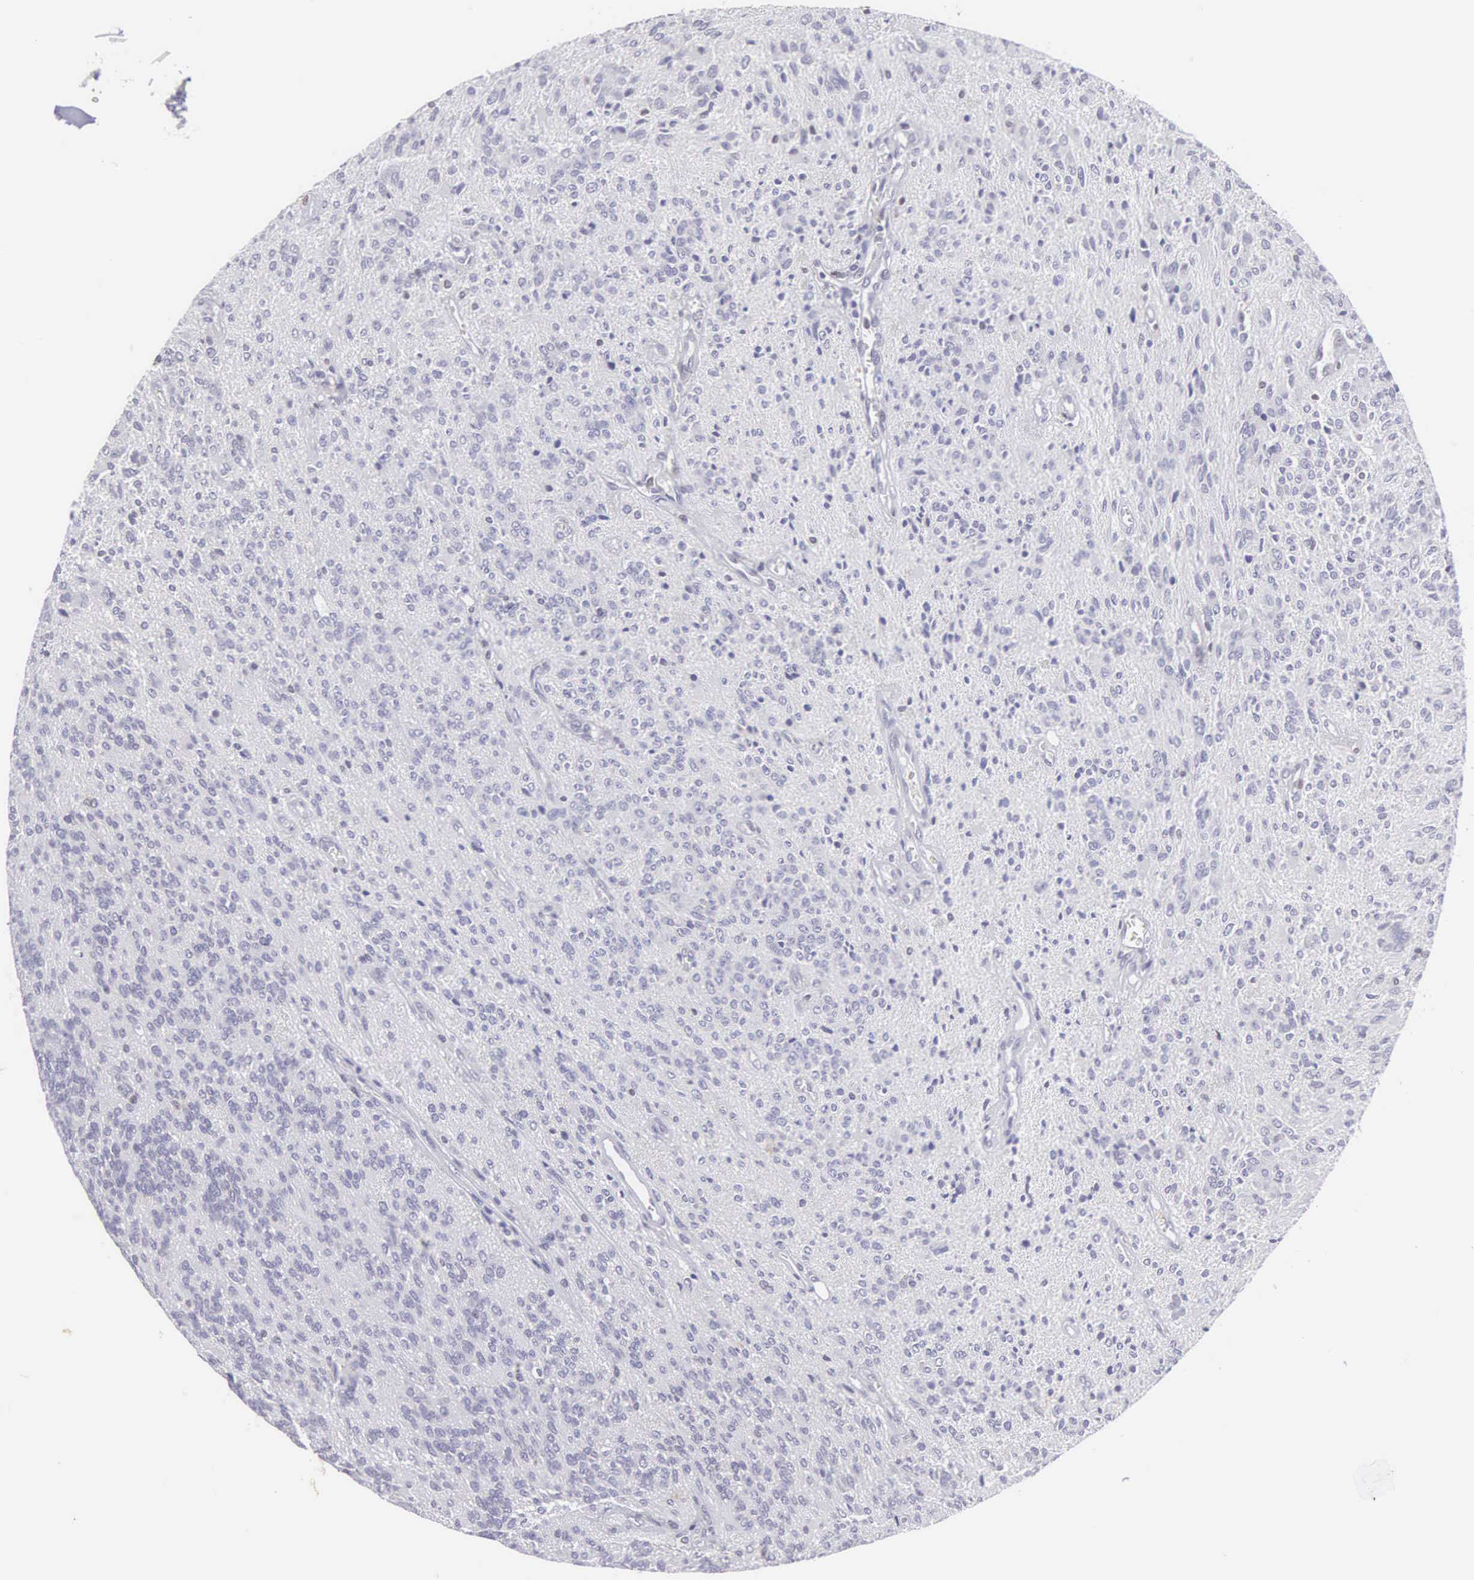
{"staining": {"intensity": "negative", "quantity": "none", "location": "none"}, "tissue": "glioma", "cell_type": "Tumor cells", "image_type": "cancer", "snomed": [{"axis": "morphology", "description": "Glioma, malignant, Low grade"}, {"axis": "topography", "description": "Brain"}], "caption": "IHC micrograph of neoplastic tissue: malignant low-grade glioma stained with DAB (3,3'-diaminobenzidine) shows no significant protein expression in tumor cells. (Immunohistochemistry (ihc), brightfield microscopy, high magnification).", "gene": "ETV6", "patient": {"sex": "female", "age": 15}}